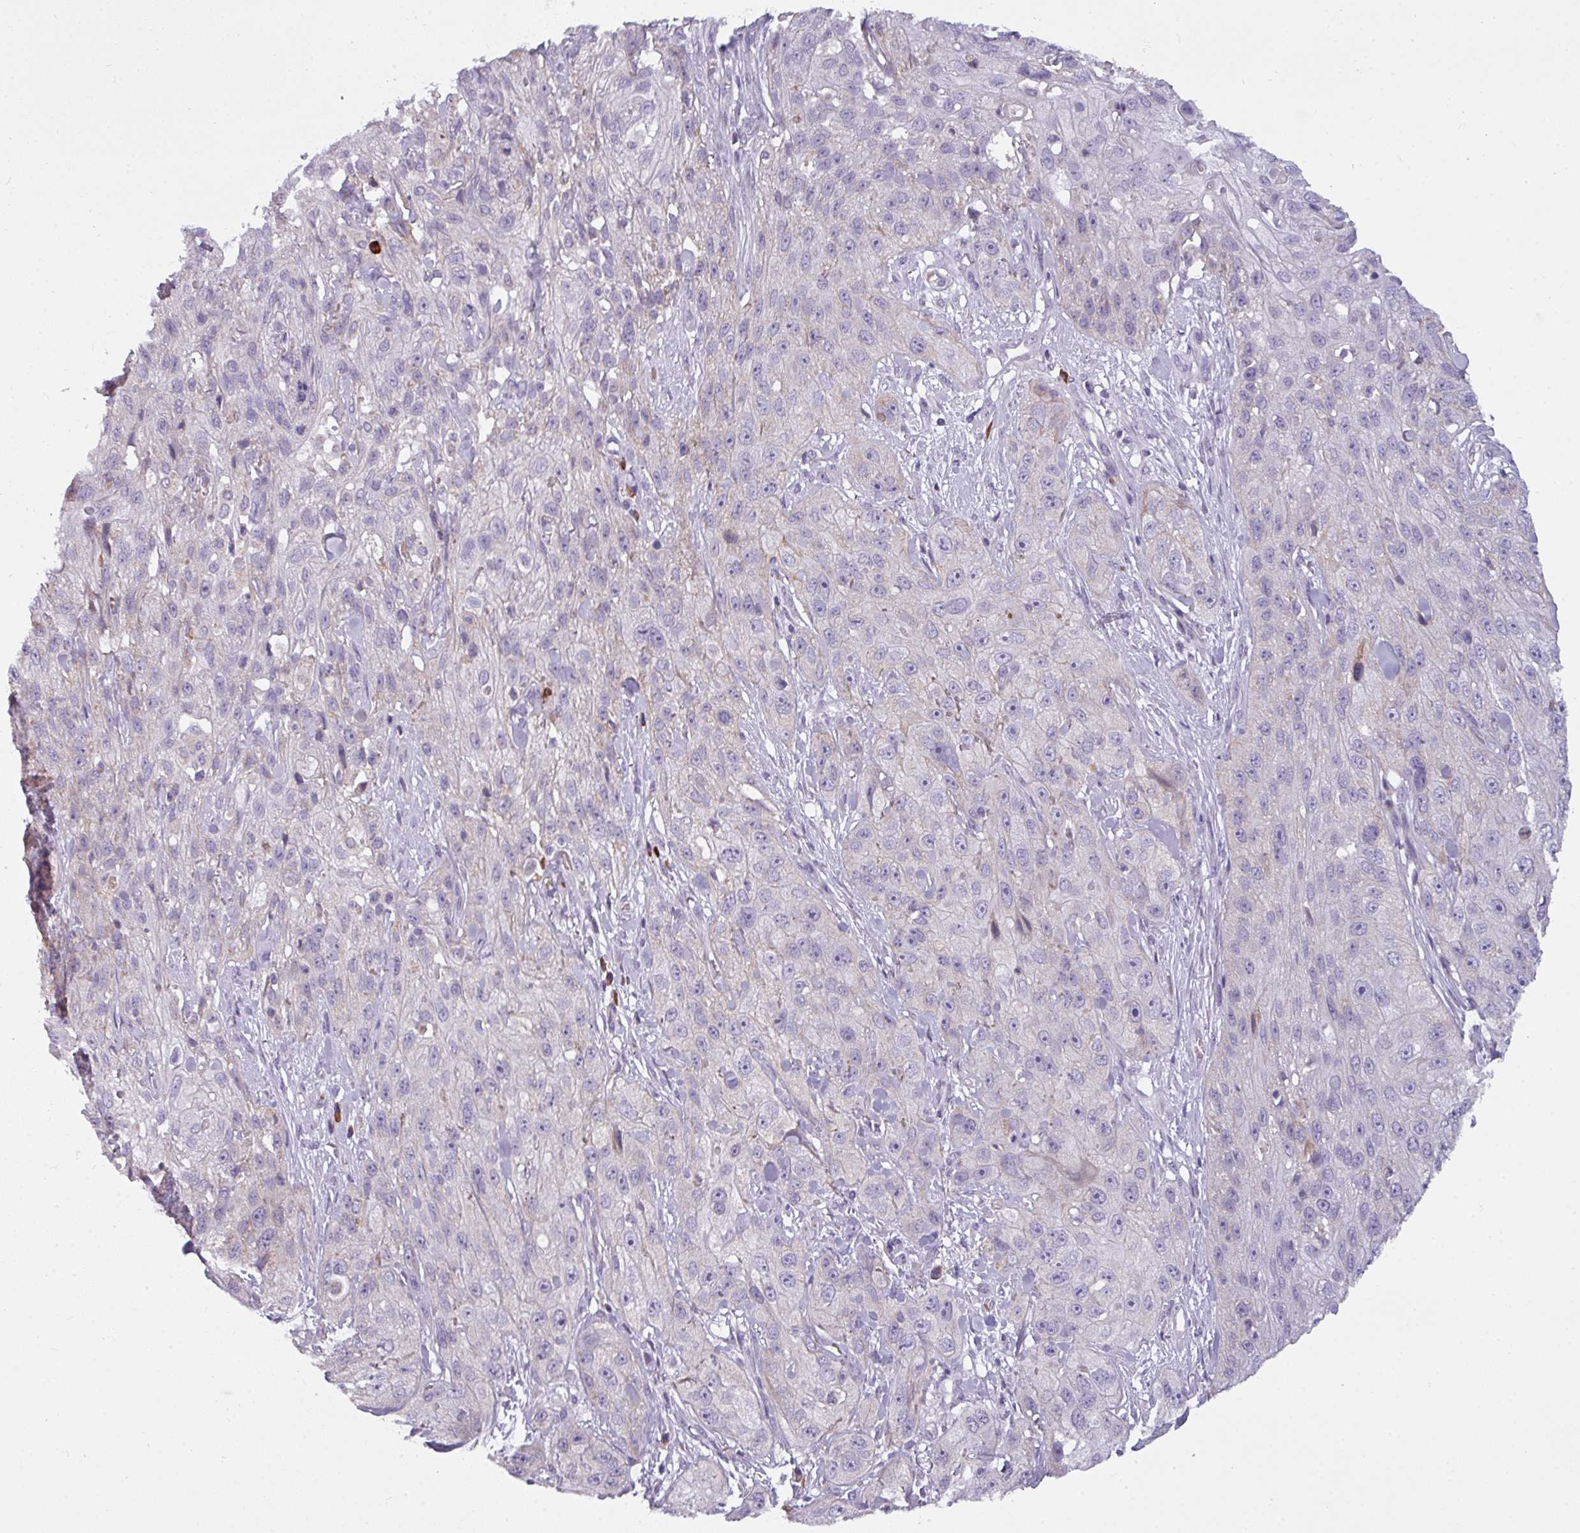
{"staining": {"intensity": "negative", "quantity": "none", "location": "none"}, "tissue": "skin cancer", "cell_type": "Tumor cells", "image_type": "cancer", "snomed": [{"axis": "morphology", "description": "Squamous cell carcinoma, NOS"}, {"axis": "topography", "description": "Skin"}, {"axis": "topography", "description": "Vulva"}], "caption": "Immunohistochemistry (IHC) of human skin cancer (squamous cell carcinoma) exhibits no positivity in tumor cells.", "gene": "C2orf68", "patient": {"sex": "female", "age": 86}}